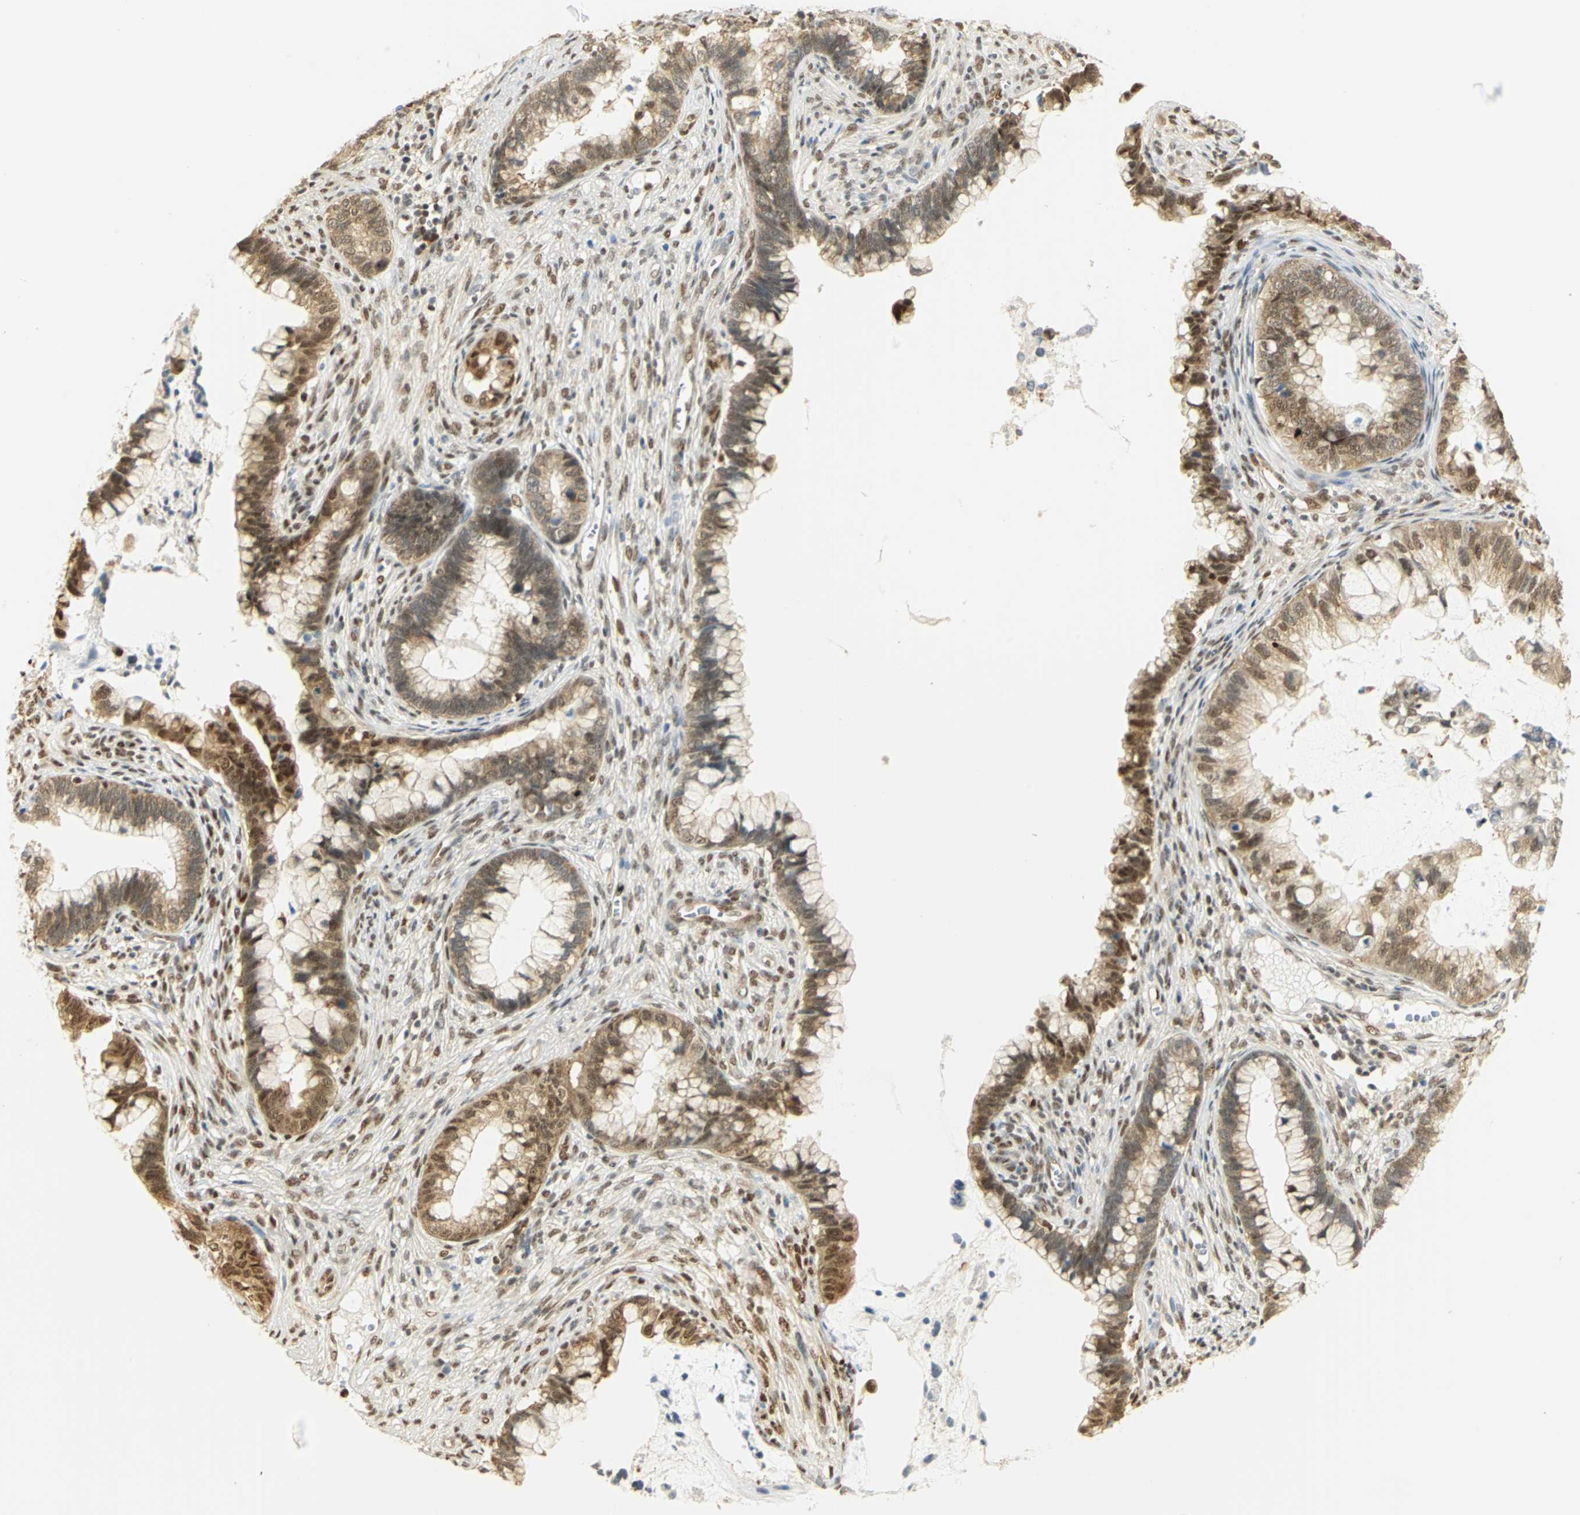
{"staining": {"intensity": "strong", "quantity": "25%-75%", "location": "cytoplasmic/membranous,nuclear"}, "tissue": "cervical cancer", "cell_type": "Tumor cells", "image_type": "cancer", "snomed": [{"axis": "morphology", "description": "Adenocarcinoma, NOS"}, {"axis": "topography", "description": "Cervix"}], "caption": "Cervical adenocarcinoma stained for a protein (brown) exhibits strong cytoplasmic/membranous and nuclear positive staining in about 25%-75% of tumor cells.", "gene": "DDX5", "patient": {"sex": "female", "age": 44}}